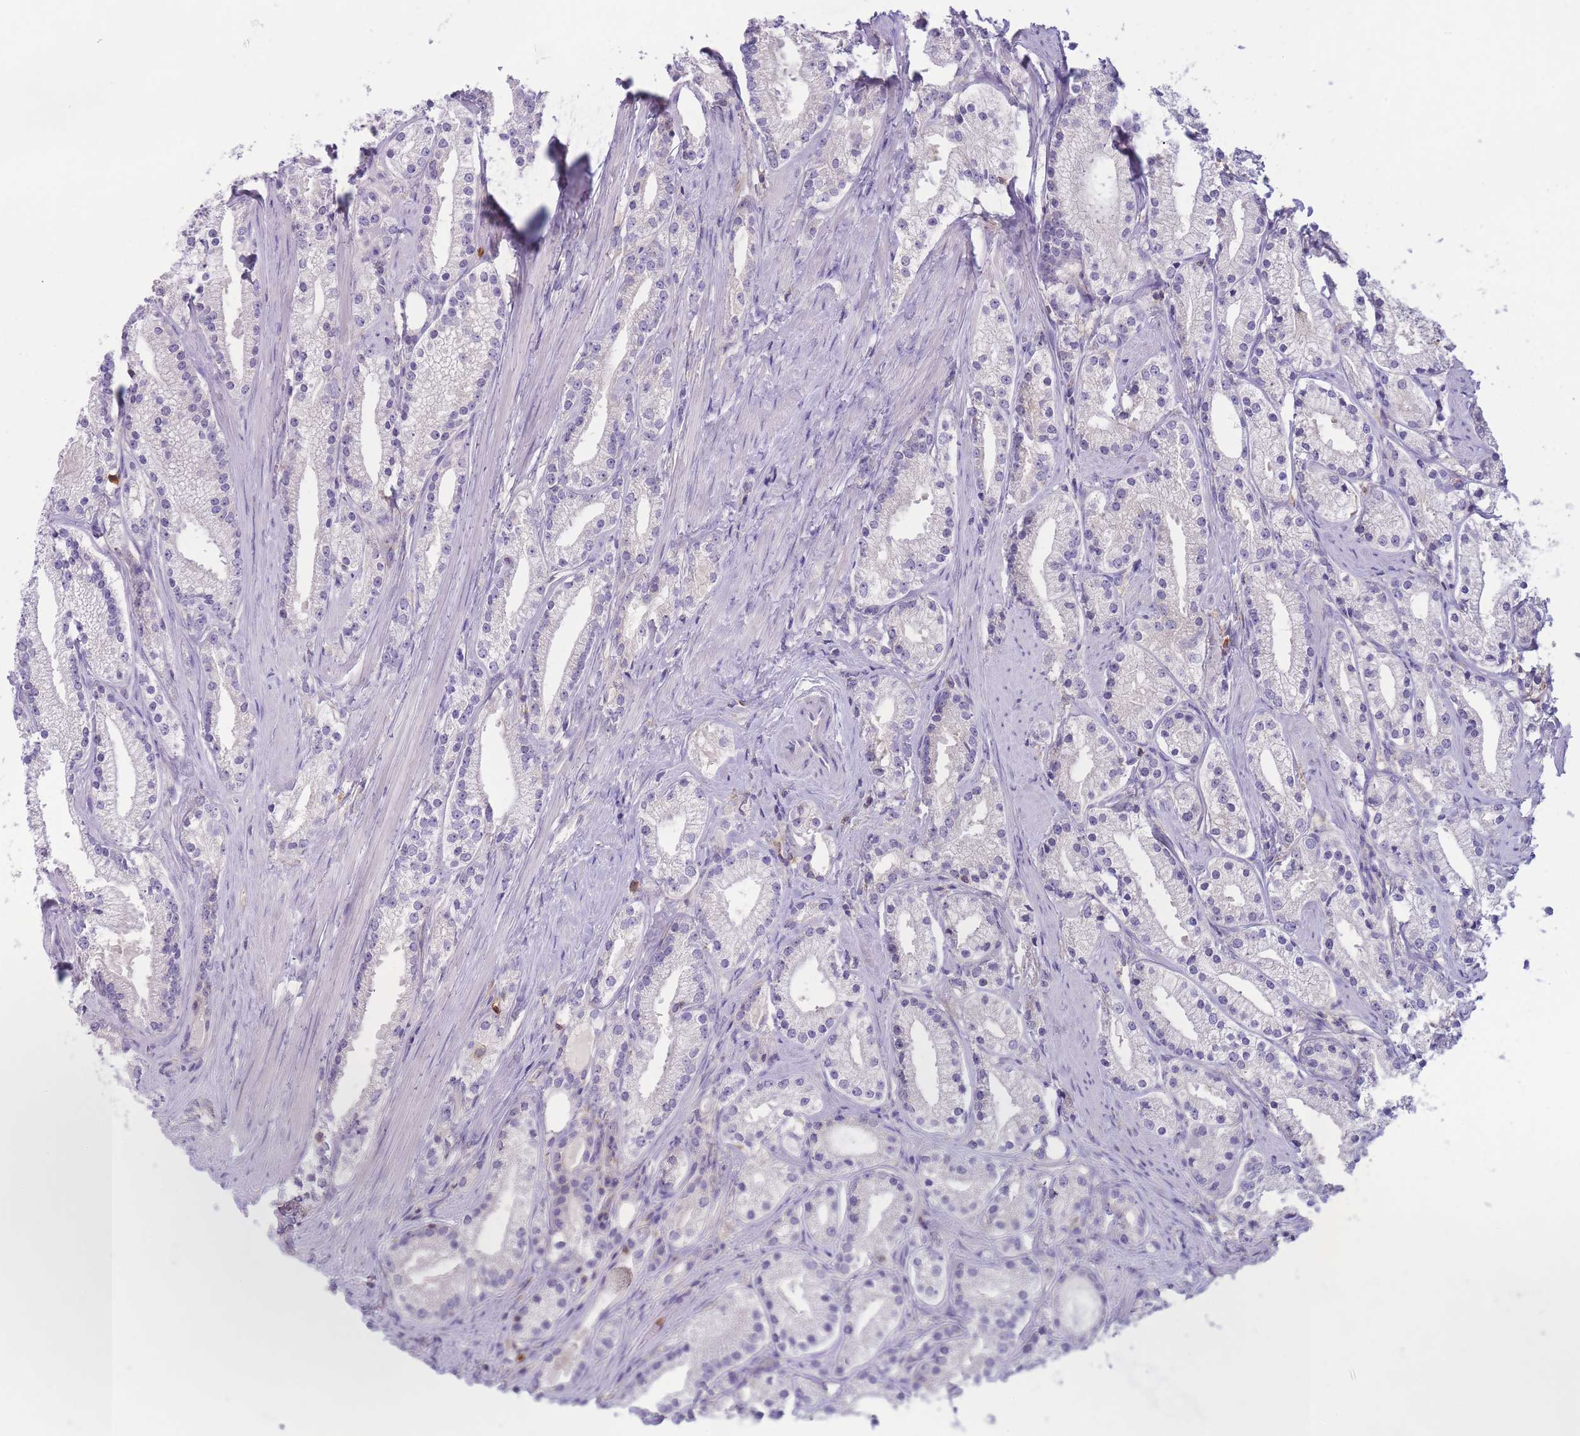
{"staining": {"intensity": "negative", "quantity": "none", "location": "none"}, "tissue": "prostate cancer", "cell_type": "Tumor cells", "image_type": "cancer", "snomed": [{"axis": "morphology", "description": "Adenocarcinoma, Low grade"}, {"axis": "topography", "description": "Prostate"}], "caption": "This photomicrograph is of low-grade adenocarcinoma (prostate) stained with immunohistochemistry (IHC) to label a protein in brown with the nuclei are counter-stained blue. There is no staining in tumor cells.", "gene": "ST3GAL4", "patient": {"sex": "male", "age": 57}}